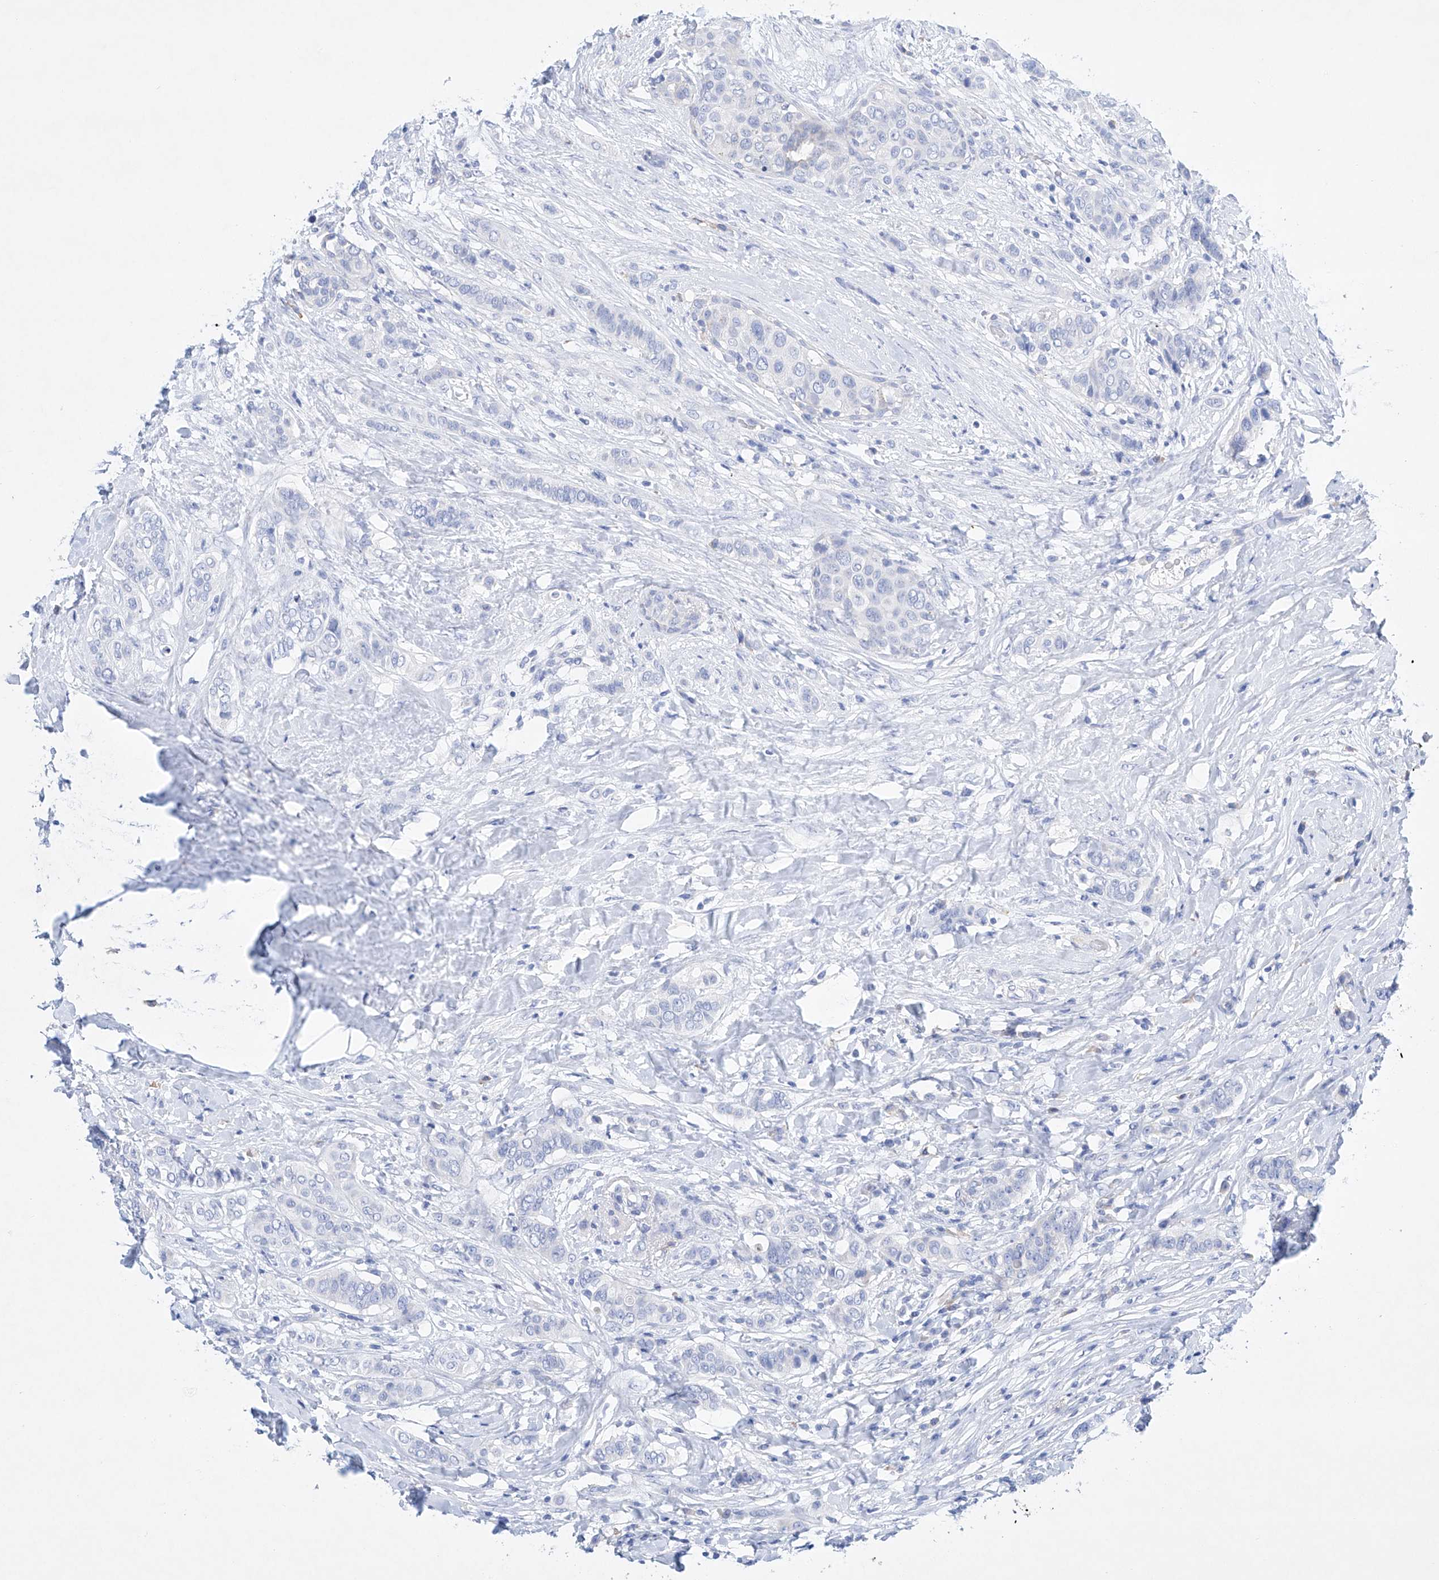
{"staining": {"intensity": "negative", "quantity": "none", "location": "none"}, "tissue": "breast cancer", "cell_type": "Tumor cells", "image_type": "cancer", "snomed": [{"axis": "morphology", "description": "Lobular carcinoma"}, {"axis": "topography", "description": "Breast"}], "caption": "The IHC photomicrograph has no significant staining in tumor cells of breast cancer (lobular carcinoma) tissue.", "gene": "LURAP1", "patient": {"sex": "female", "age": 51}}